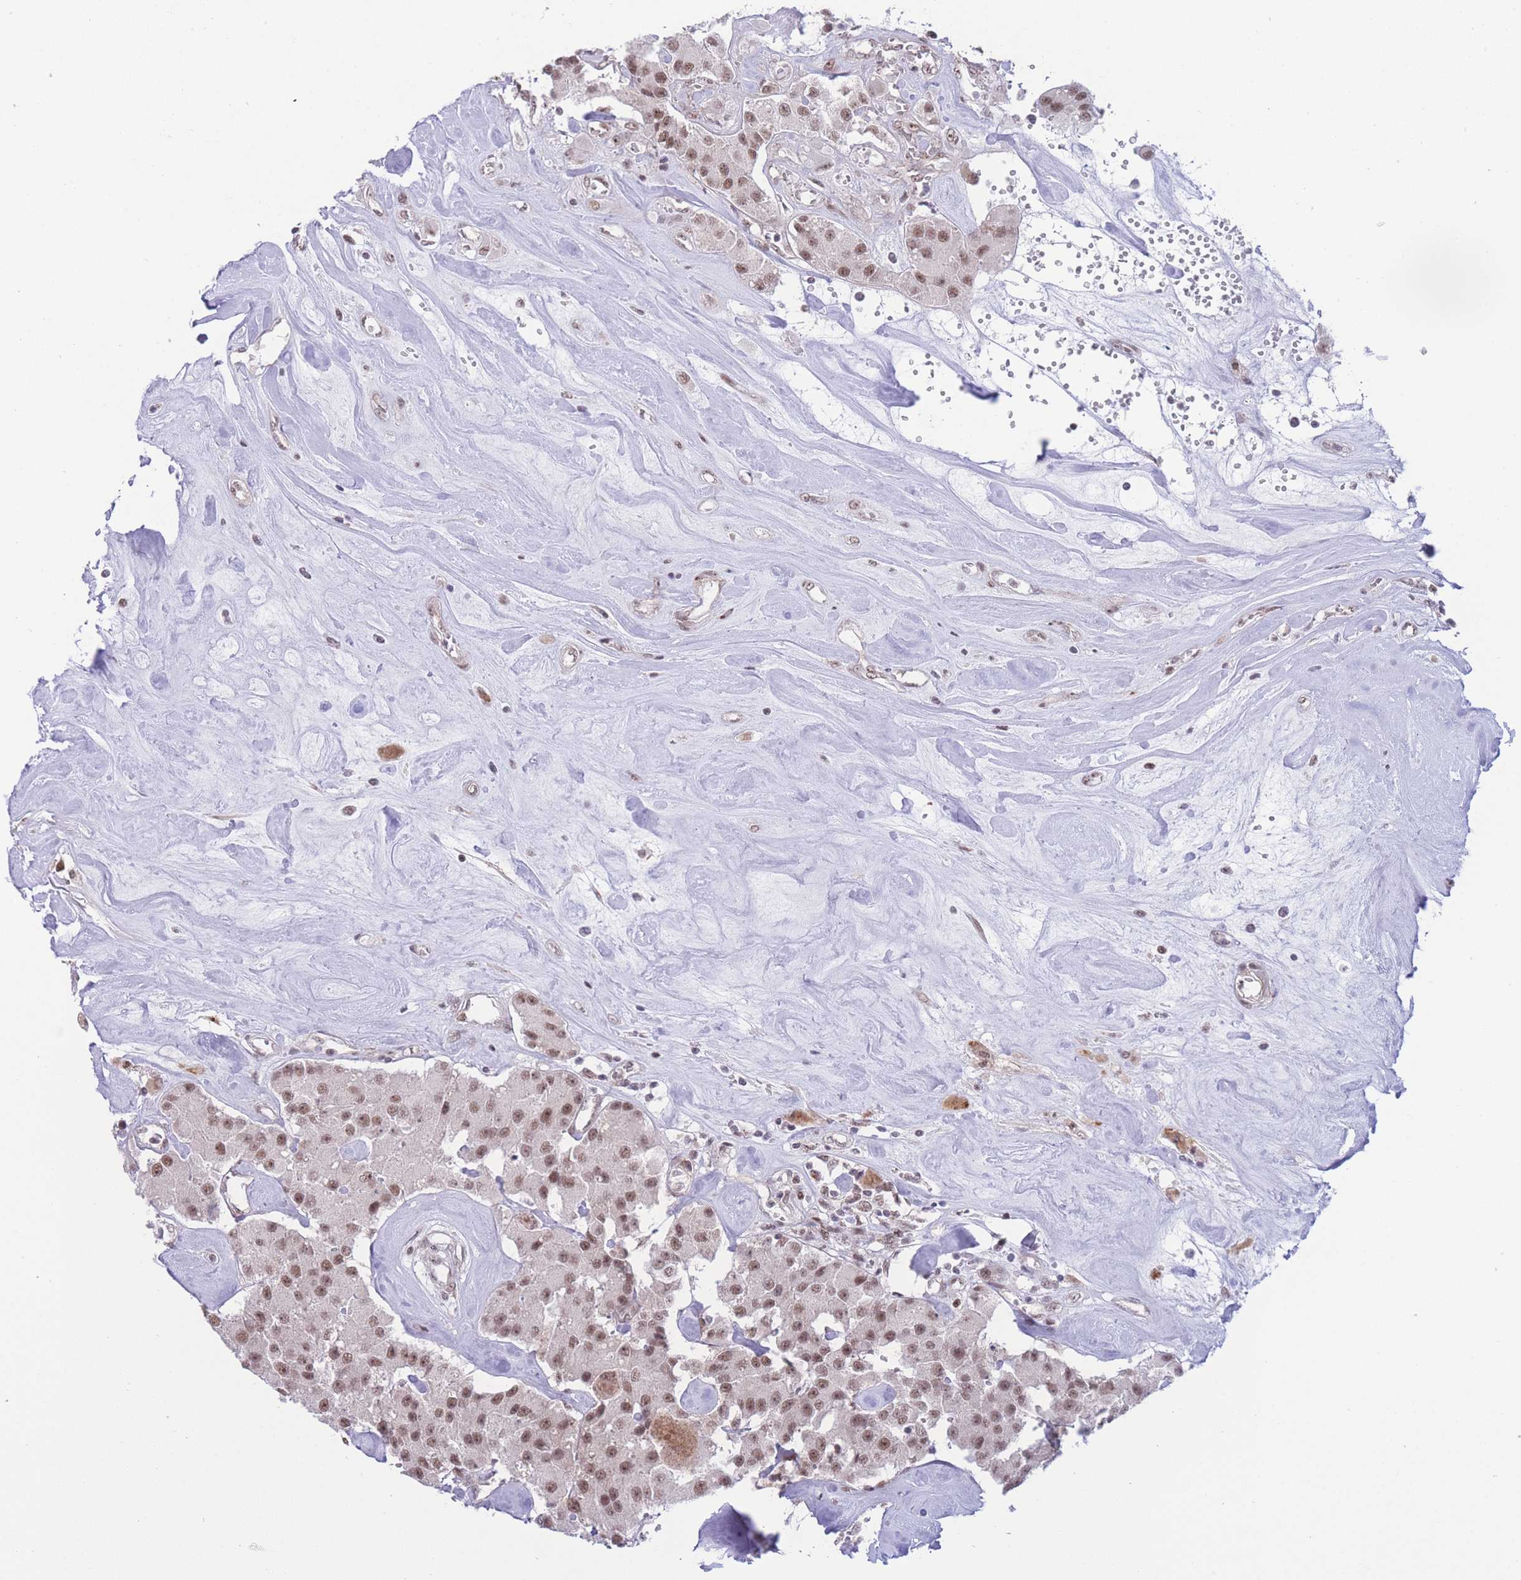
{"staining": {"intensity": "moderate", "quantity": ">75%", "location": "nuclear"}, "tissue": "carcinoid", "cell_type": "Tumor cells", "image_type": "cancer", "snomed": [{"axis": "morphology", "description": "Carcinoid, malignant, NOS"}, {"axis": "topography", "description": "Pancreas"}], "caption": "DAB (3,3'-diaminobenzidine) immunohistochemical staining of carcinoid (malignant) demonstrates moderate nuclear protein expression in approximately >75% of tumor cells.", "gene": "PCIF1", "patient": {"sex": "male", "age": 41}}